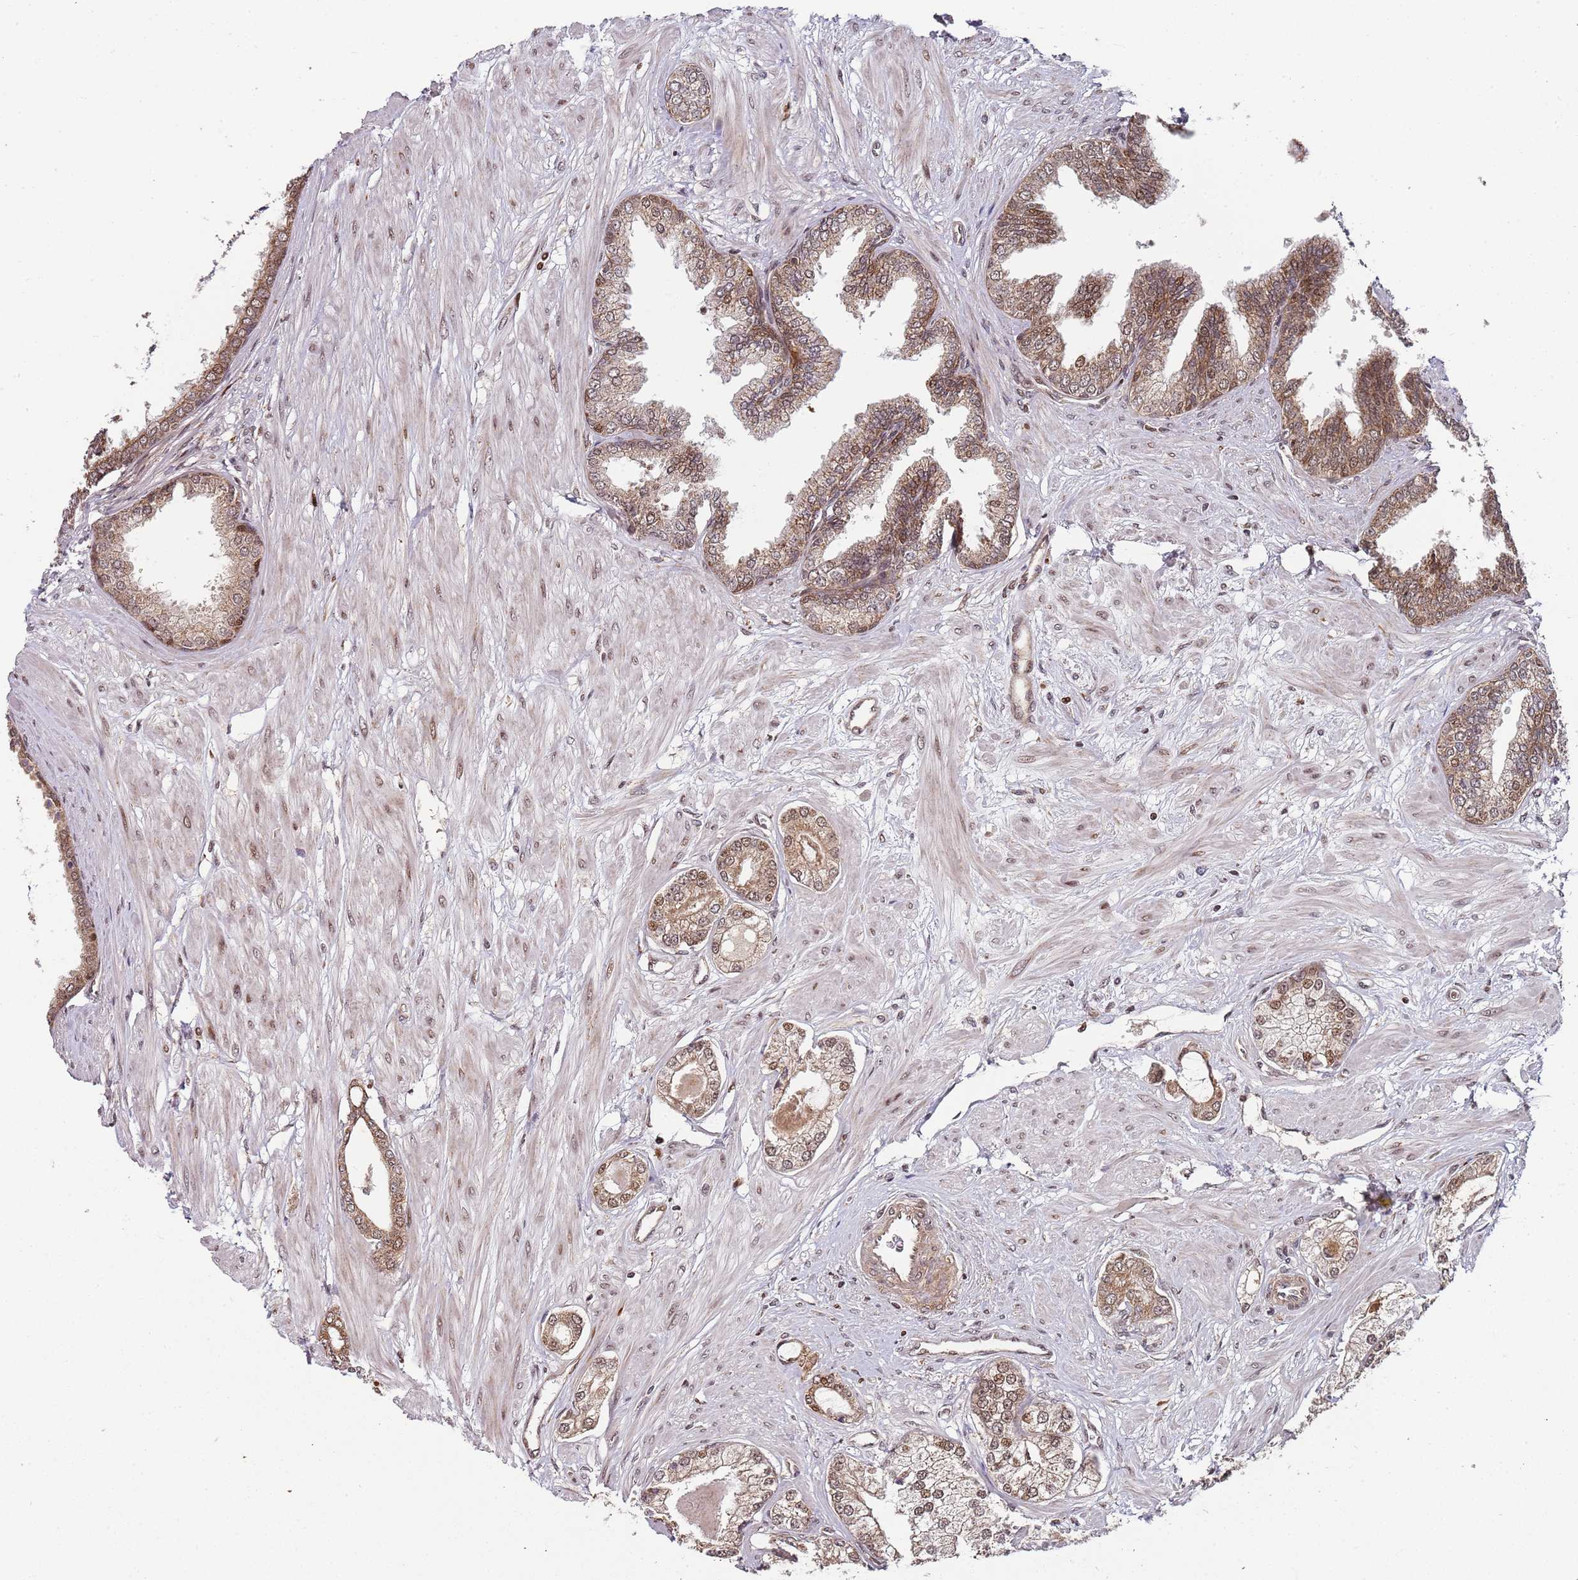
{"staining": {"intensity": "moderate", "quantity": ">75%", "location": "cytoplasmic/membranous,nuclear"}, "tissue": "prostate cancer", "cell_type": "Tumor cells", "image_type": "cancer", "snomed": [{"axis": "morphology", "description": "Adenocarcinoma, Low grade"}, {"axis": "topography", "description": "Prostate"}], "caption": "Immunohistochemistry (IHC) of human prostate cancer (adenocarcinoma (low-grade)) reveals medium levels of moderate cytoplasmic/membranous and nuclear positivity in approximately >75% of tumor cells.", "gene": "EDC3", "patient": {"sex": "male", "age": 64}}